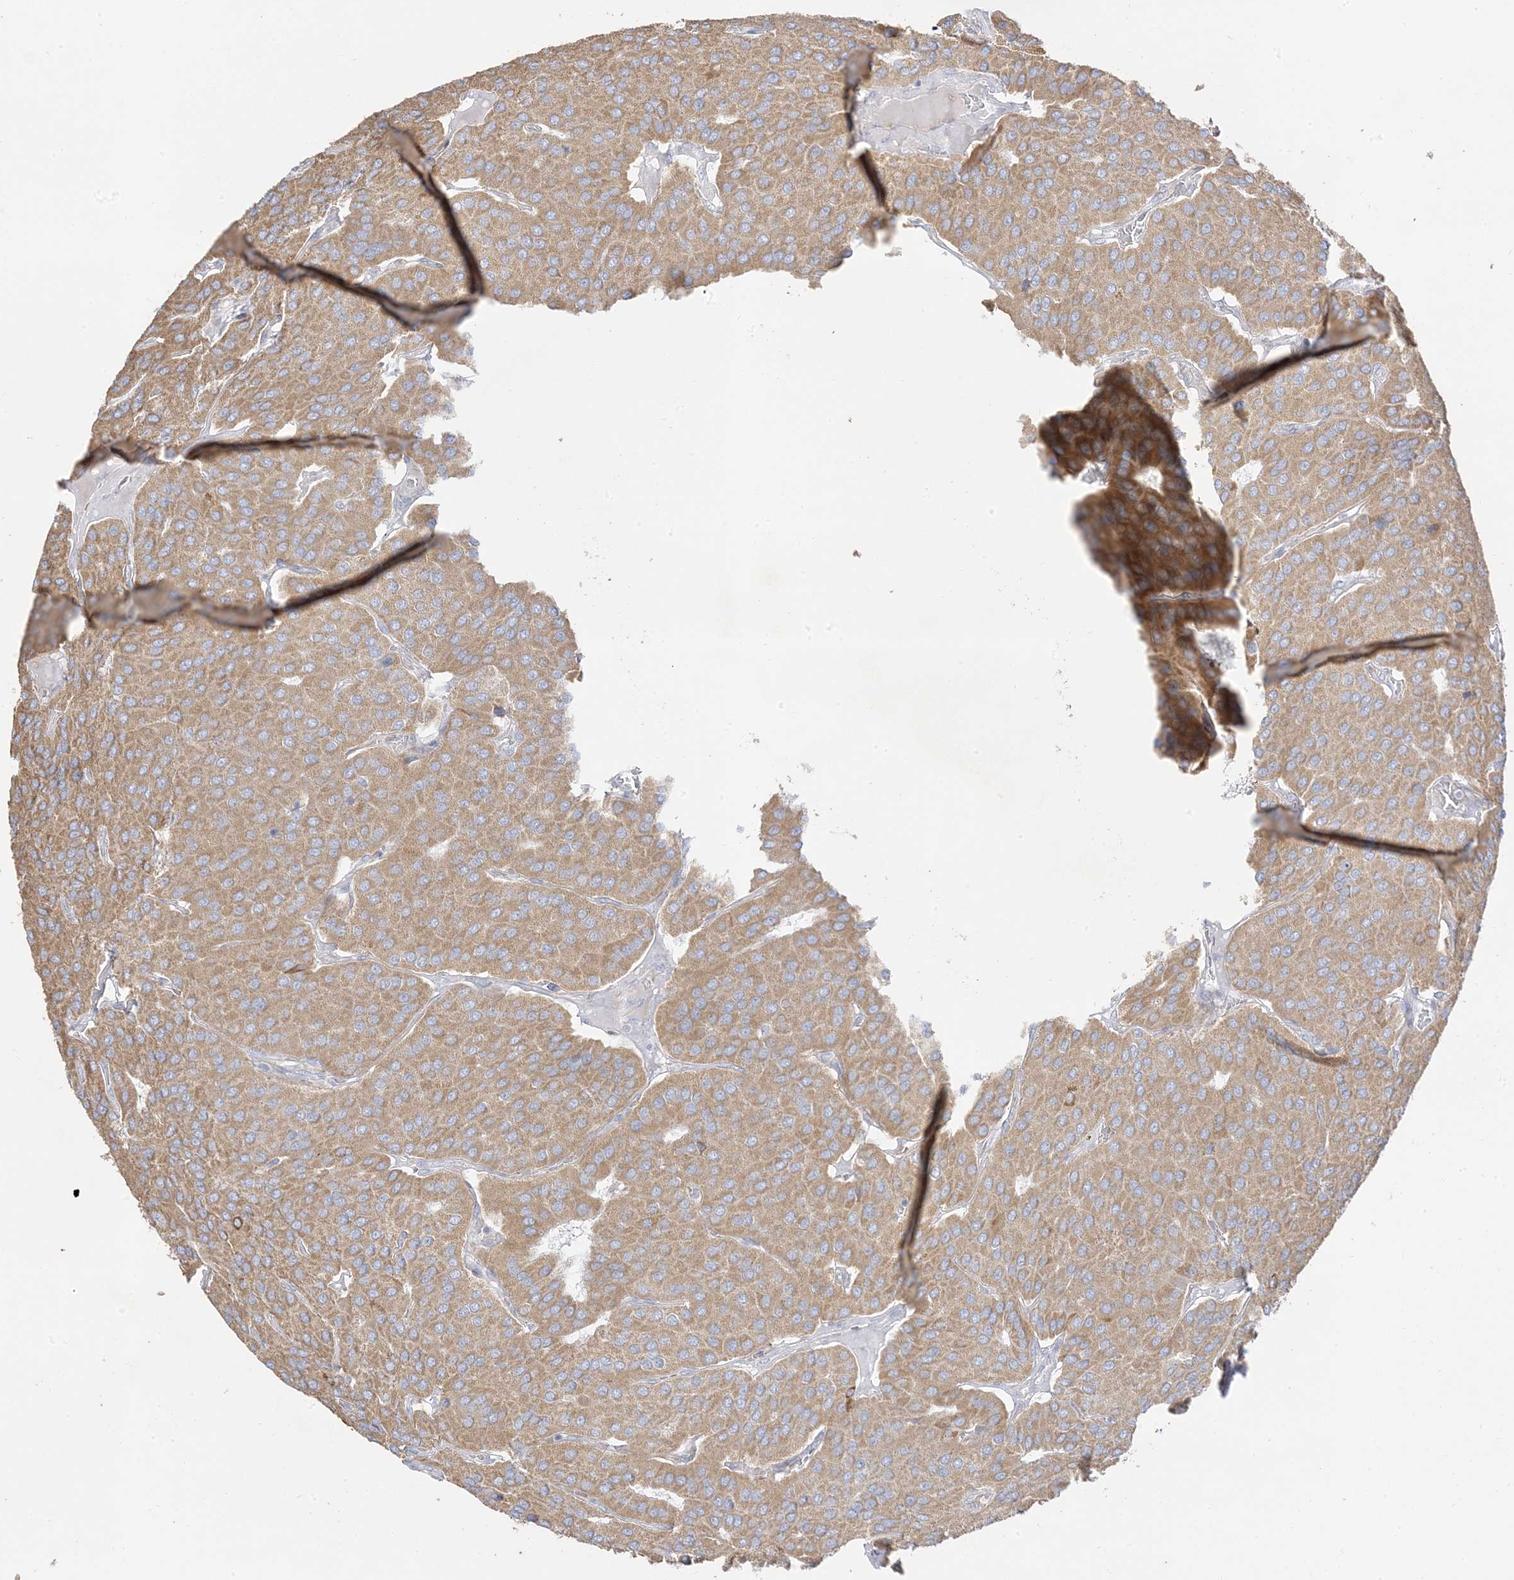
{"staining": {"intensity": "moderate", "quantity": ">75%", "location": "cytoplasmic/membranous"}, "tissue": "parathyroid gland", "cell_type": "Glandular cells", "image_type": "normal", "snomed": [{"axis": "morphology", "description": "Normal tissue, NOS"}, {"axis": "morphology", "description": "Adenoma, NOS"}, {"axis": "topography", "description": "Parathyroid gland"}], "caption": "Immunohistochemistry (IHC) of benign human parathyroid gland displays medium levels of moderate cytoplasmic/membranous expression in approximately >75% of glandular cells. Using DAB (3,3'-diaminobenzidine) (brown) and hematoxylin (blue) stains, captured at high magnification using brightfield microscopy.", "gene": "TRANK1", "patient": {"sex": "female", "age": 86}}